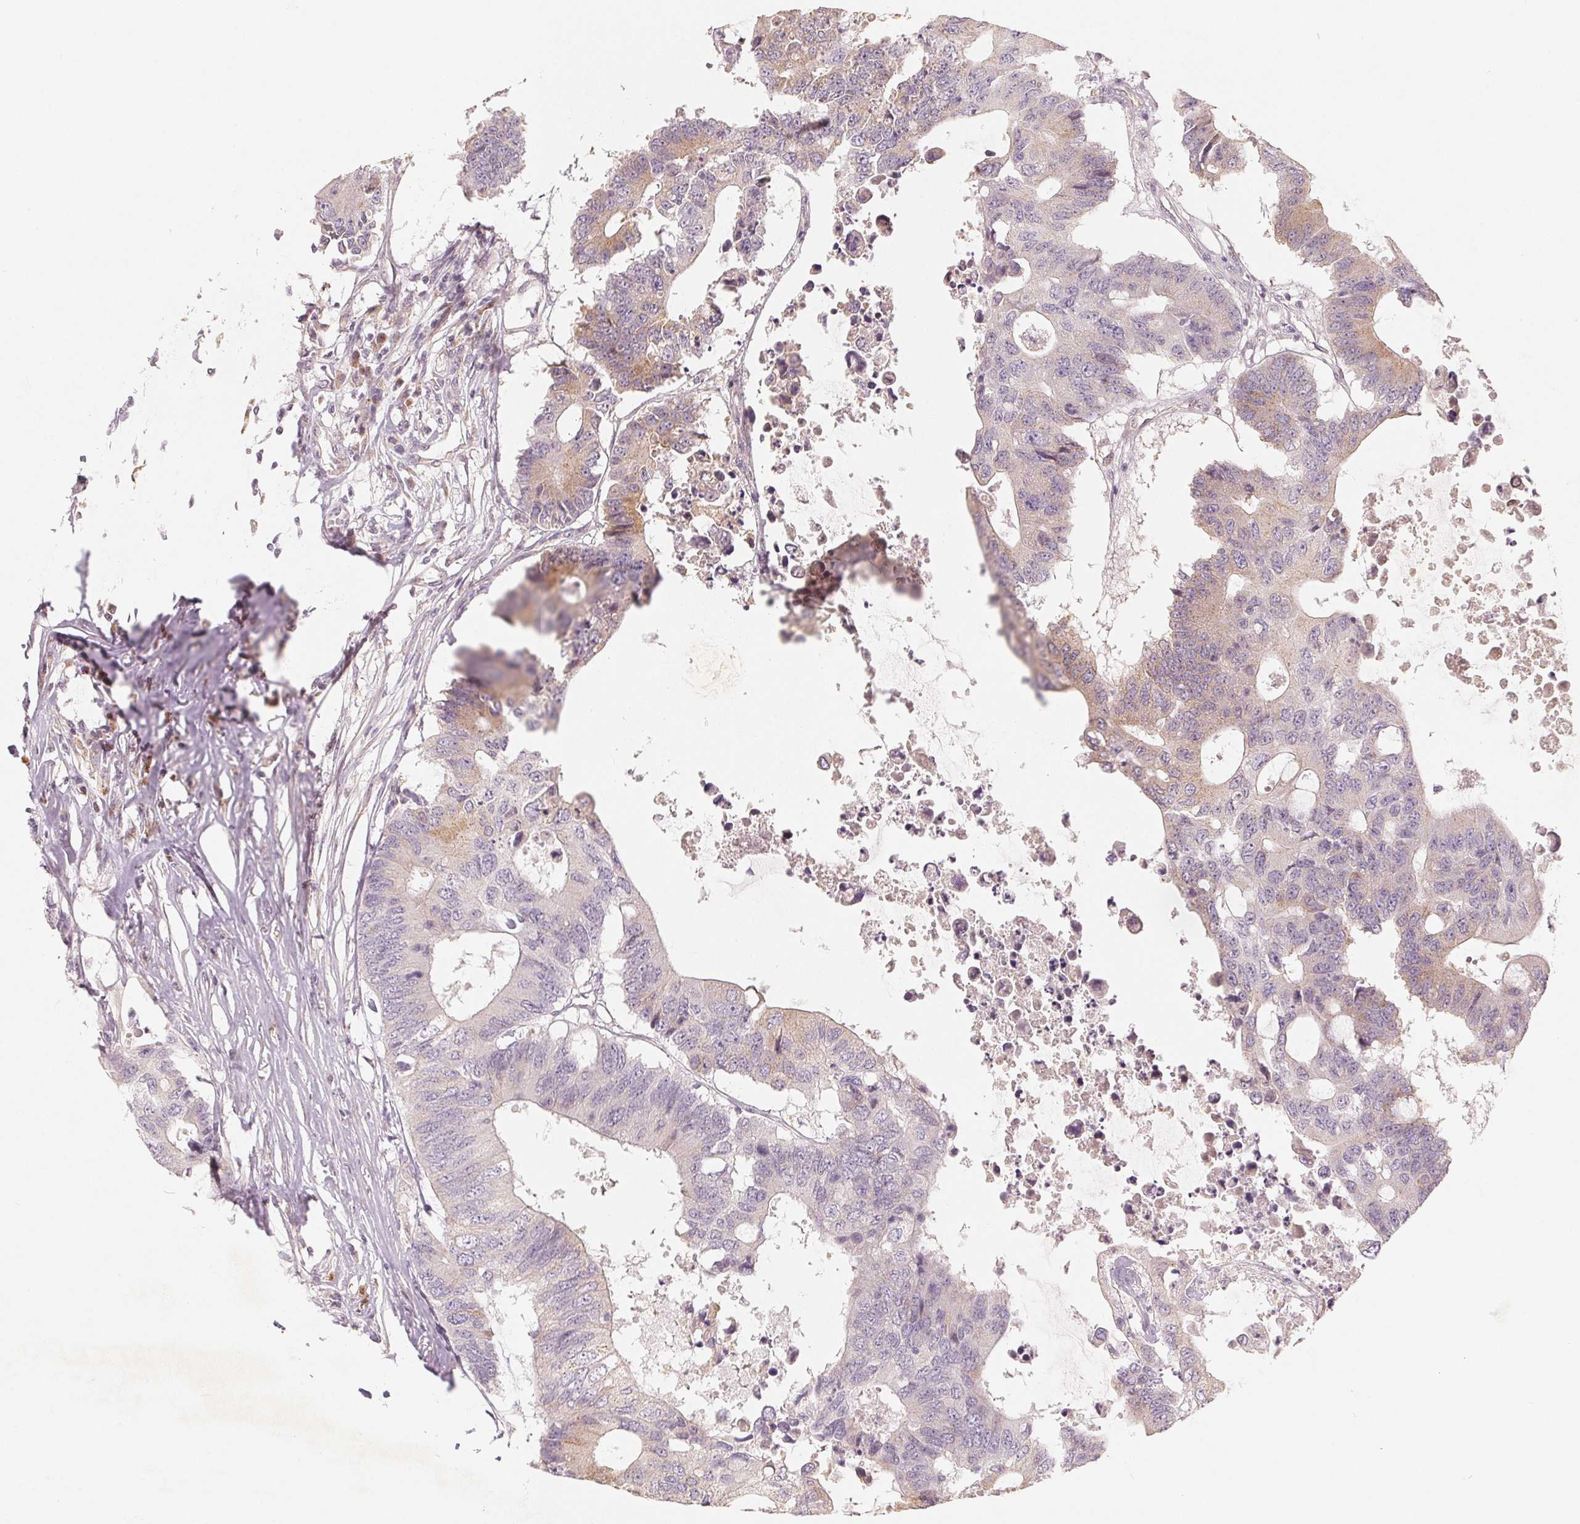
{"staining": {"intensity": "weak", "quantity": "25%-75%", "location": "cytoplasmic/membranous"}, "tissue": "colorectal cancer", "cell_type": "Tumor cells", "image_type": "cancer", "snomed": [{"axis": "morphology", "description": "Adenocarcinoma, NOS"}, {"axis": "topography", "description": "Colon"}], "caption": "Immunohistochemical staining of colorectal cancer exhibits low levels of weak cytoplasmic/membranous staining in approximately 25%-75% of tumor cells.", "gene": "TMSB15B", "patient": {"sex": "male", "age": 71}}